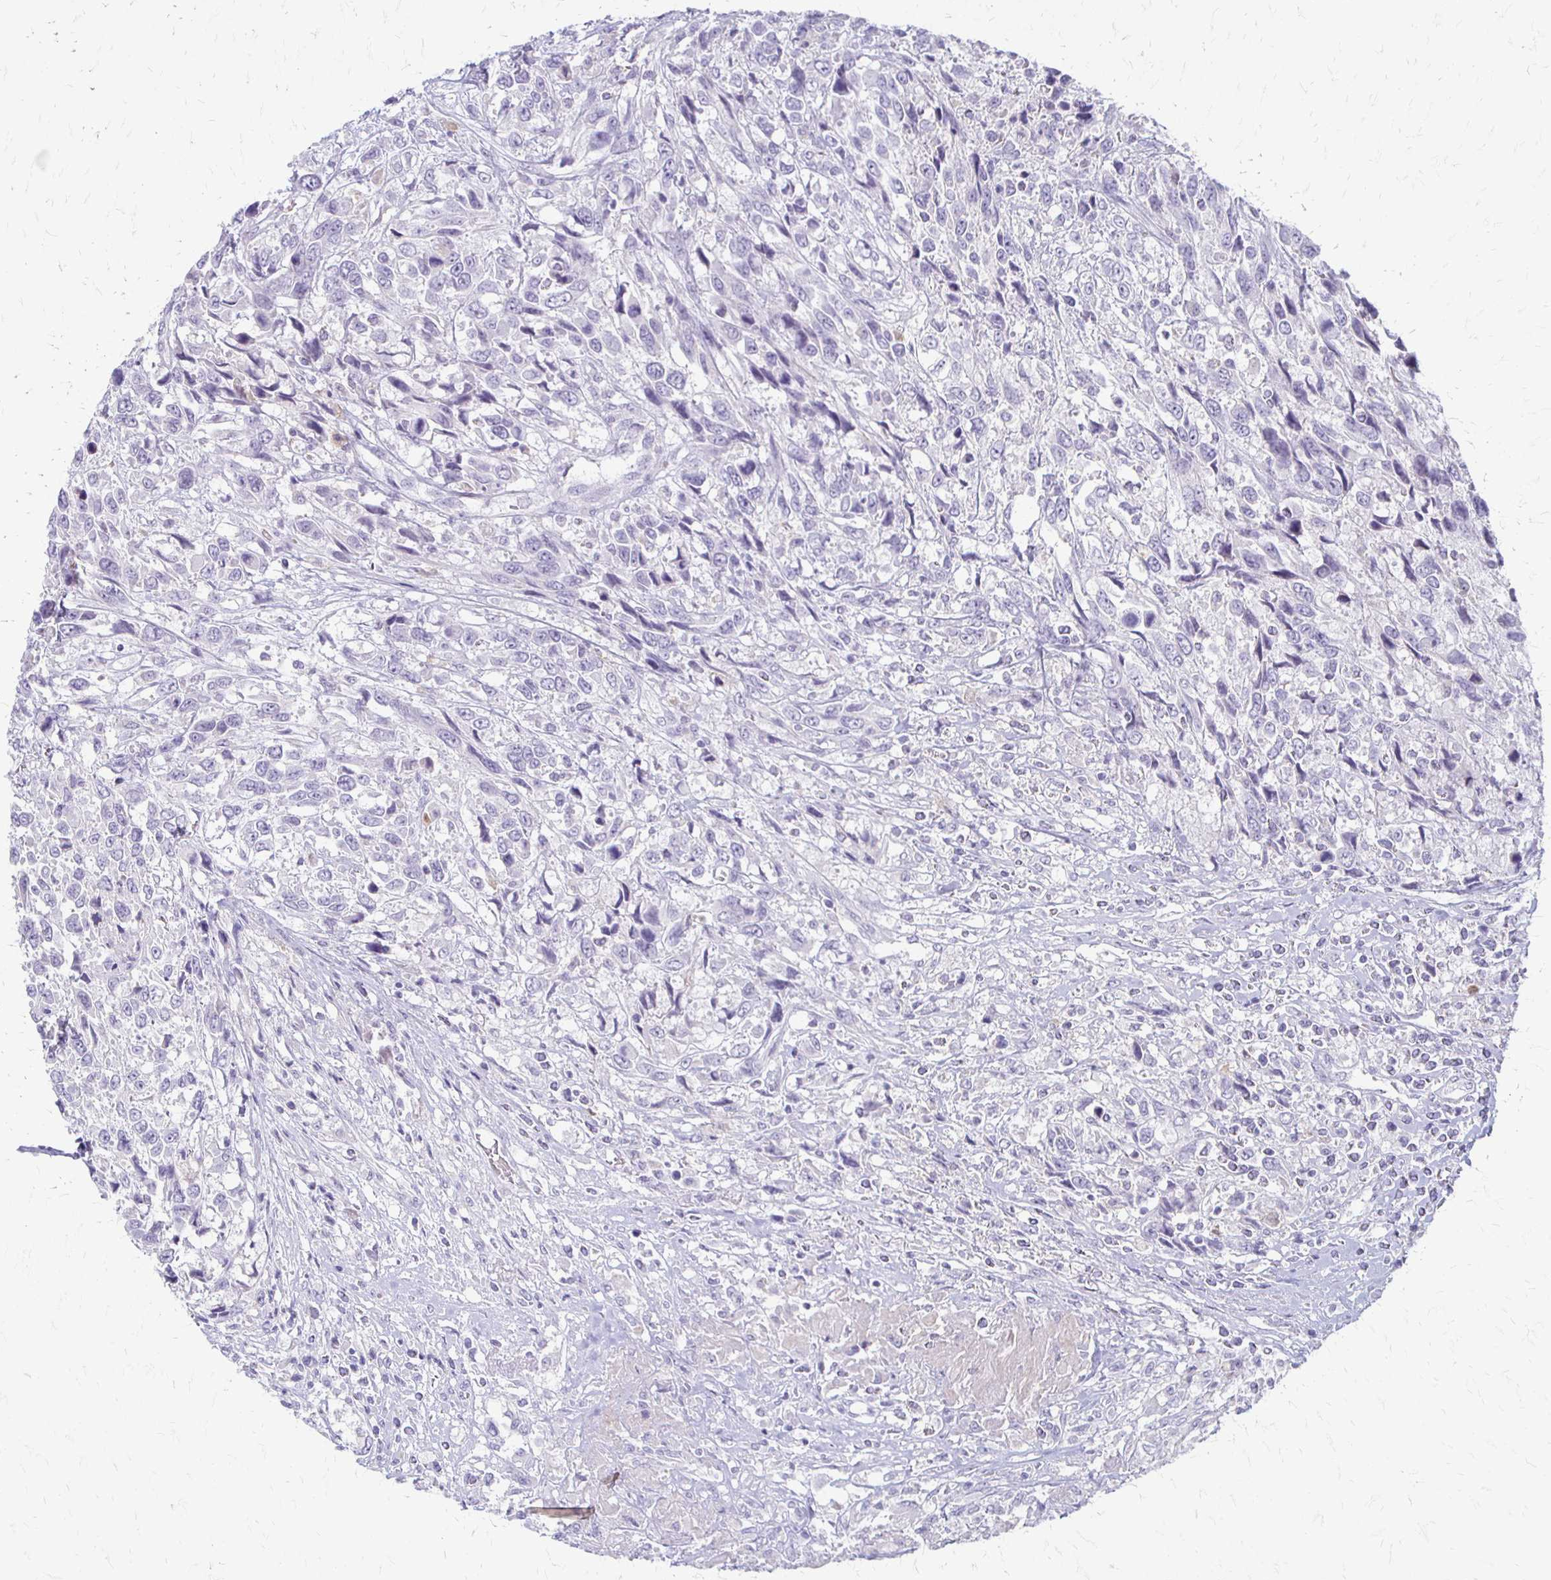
{"staining": {"intensity": "negative", "quantity": "none", "location": "none"}, "tissue": "urothelial cancer", "cell_type": "Tumor cells", "image_type": "cancer", "snomed": [{"axis": "morphology", "description": "Urothelial carcinoma, High grade"}, {"axis": "topography", "description": "Urinary bladder"}], "caption": "Immunohistochemistry of human urothelial carcinoma (high-grade) shows no staining in tumor cells. Nuclei are stained in blue.", "gene": "ACP5", "patient": {"sex": "female", "age": 70}}